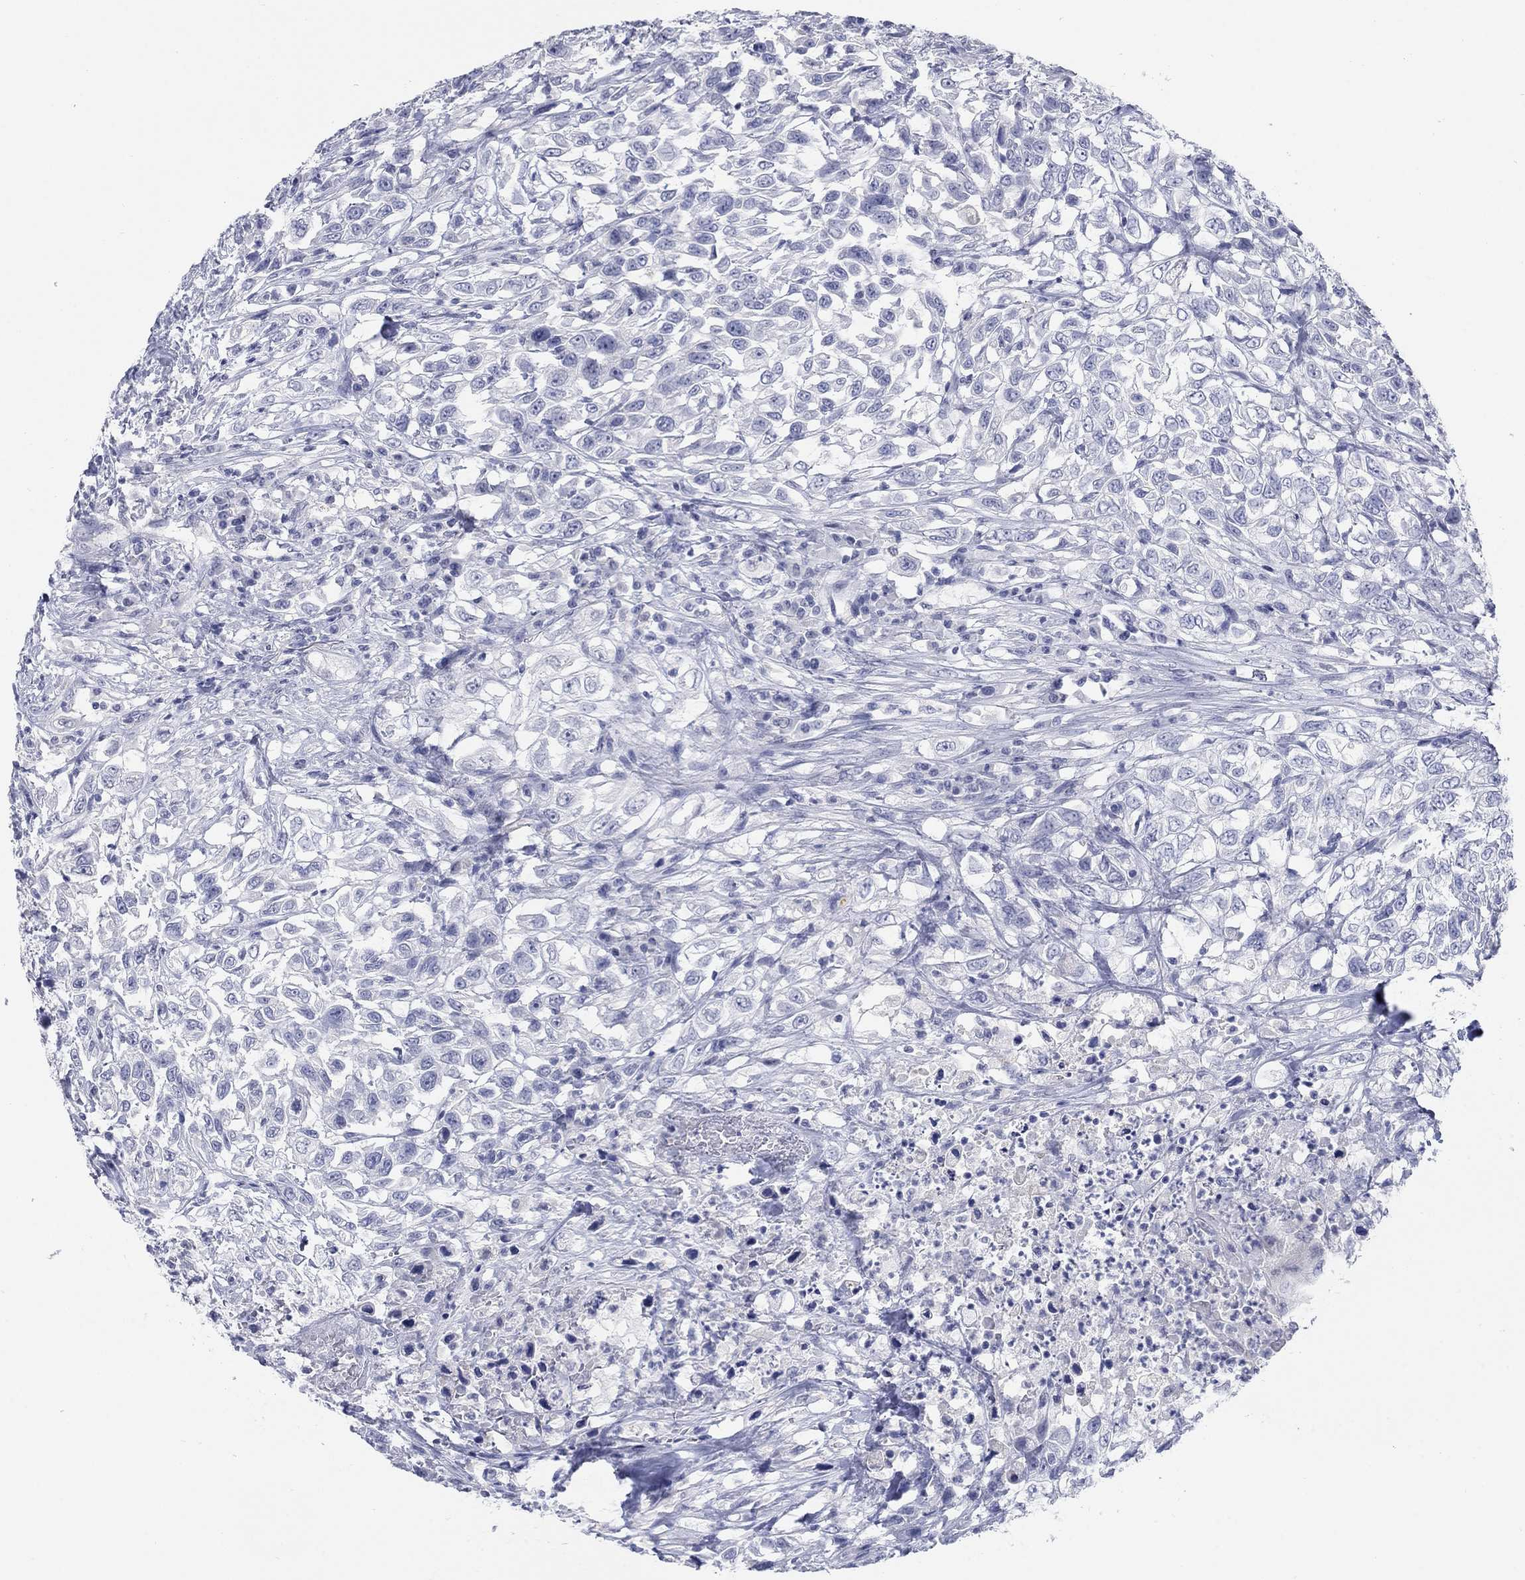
{"staining": {"intensity": "negative", "quantity": "none", "location": "none"}, "tissue": "urothelial cancer", "cell_type": "Tumor cells", "image_type": "cancer", "snomed": [{"axis": "morphology", "description": "Urothelial carcinoma, High grade"}, {"axis": "topography", "description": "Urinary bladder"}], "caption": "A photomicrograph of urothelial cancer stained for a protein exhibits no brown staining in tumor cells.", "gene": "ATP6V1G2", "patient": {"sex": "female", "age": 56}}